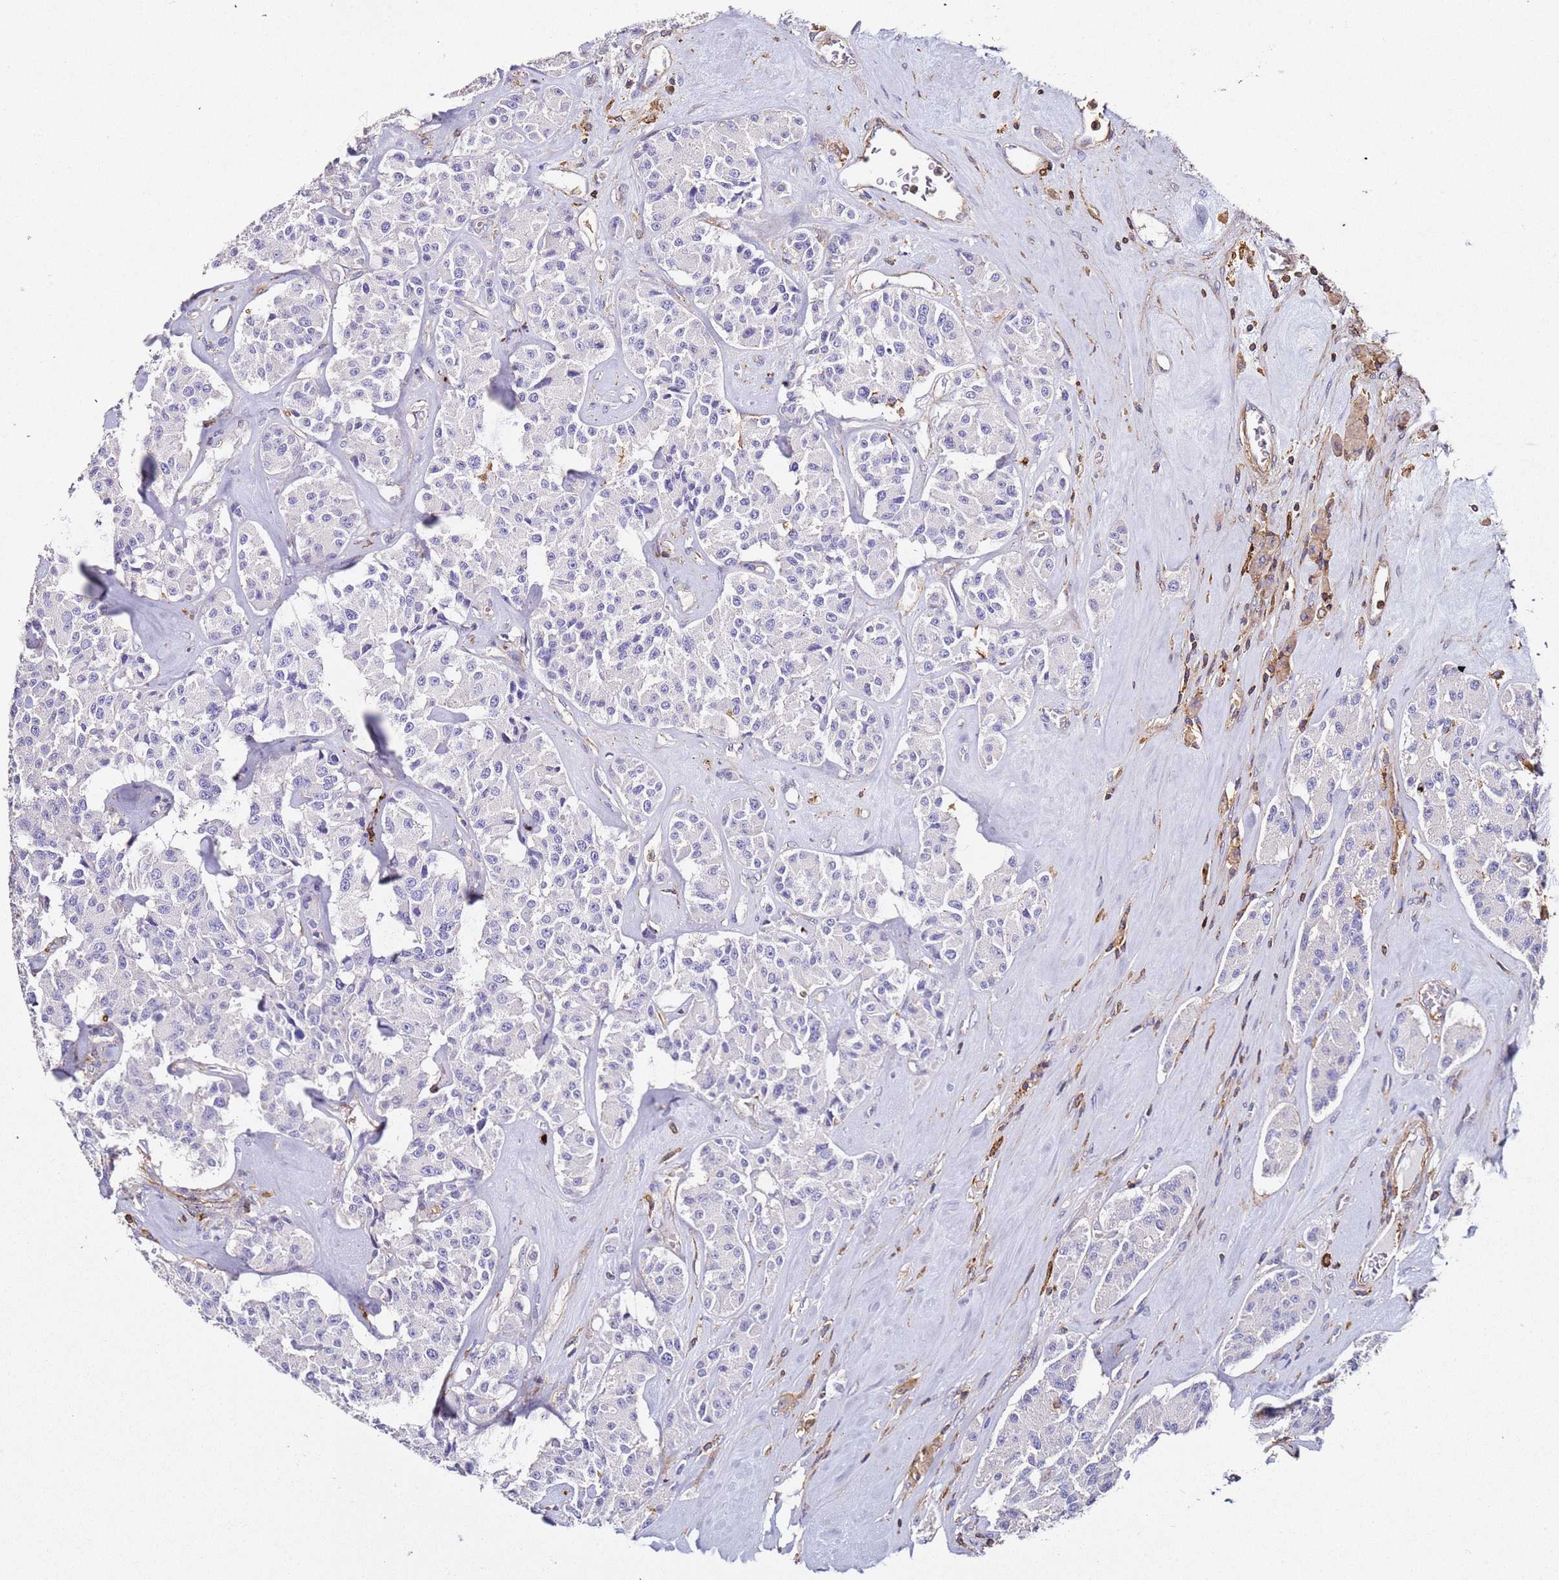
{"staining": {"intensity": "negative", "quantity": "none", "location": "none"}, "tissue": "carcinoid", "cell_type": "Tumor cells", "image_type": "cancer", "snomed": [{"axis": "morphology", "description": "Carcinoid, malignant, NOS"}, {"axis": "topography", "description": "Pancreas"}], "caption": "There is no significant positivity in tumor cells of carcinoid.", "gene": "ZNF671", "patient": {"sex": "male", "age": 41}}